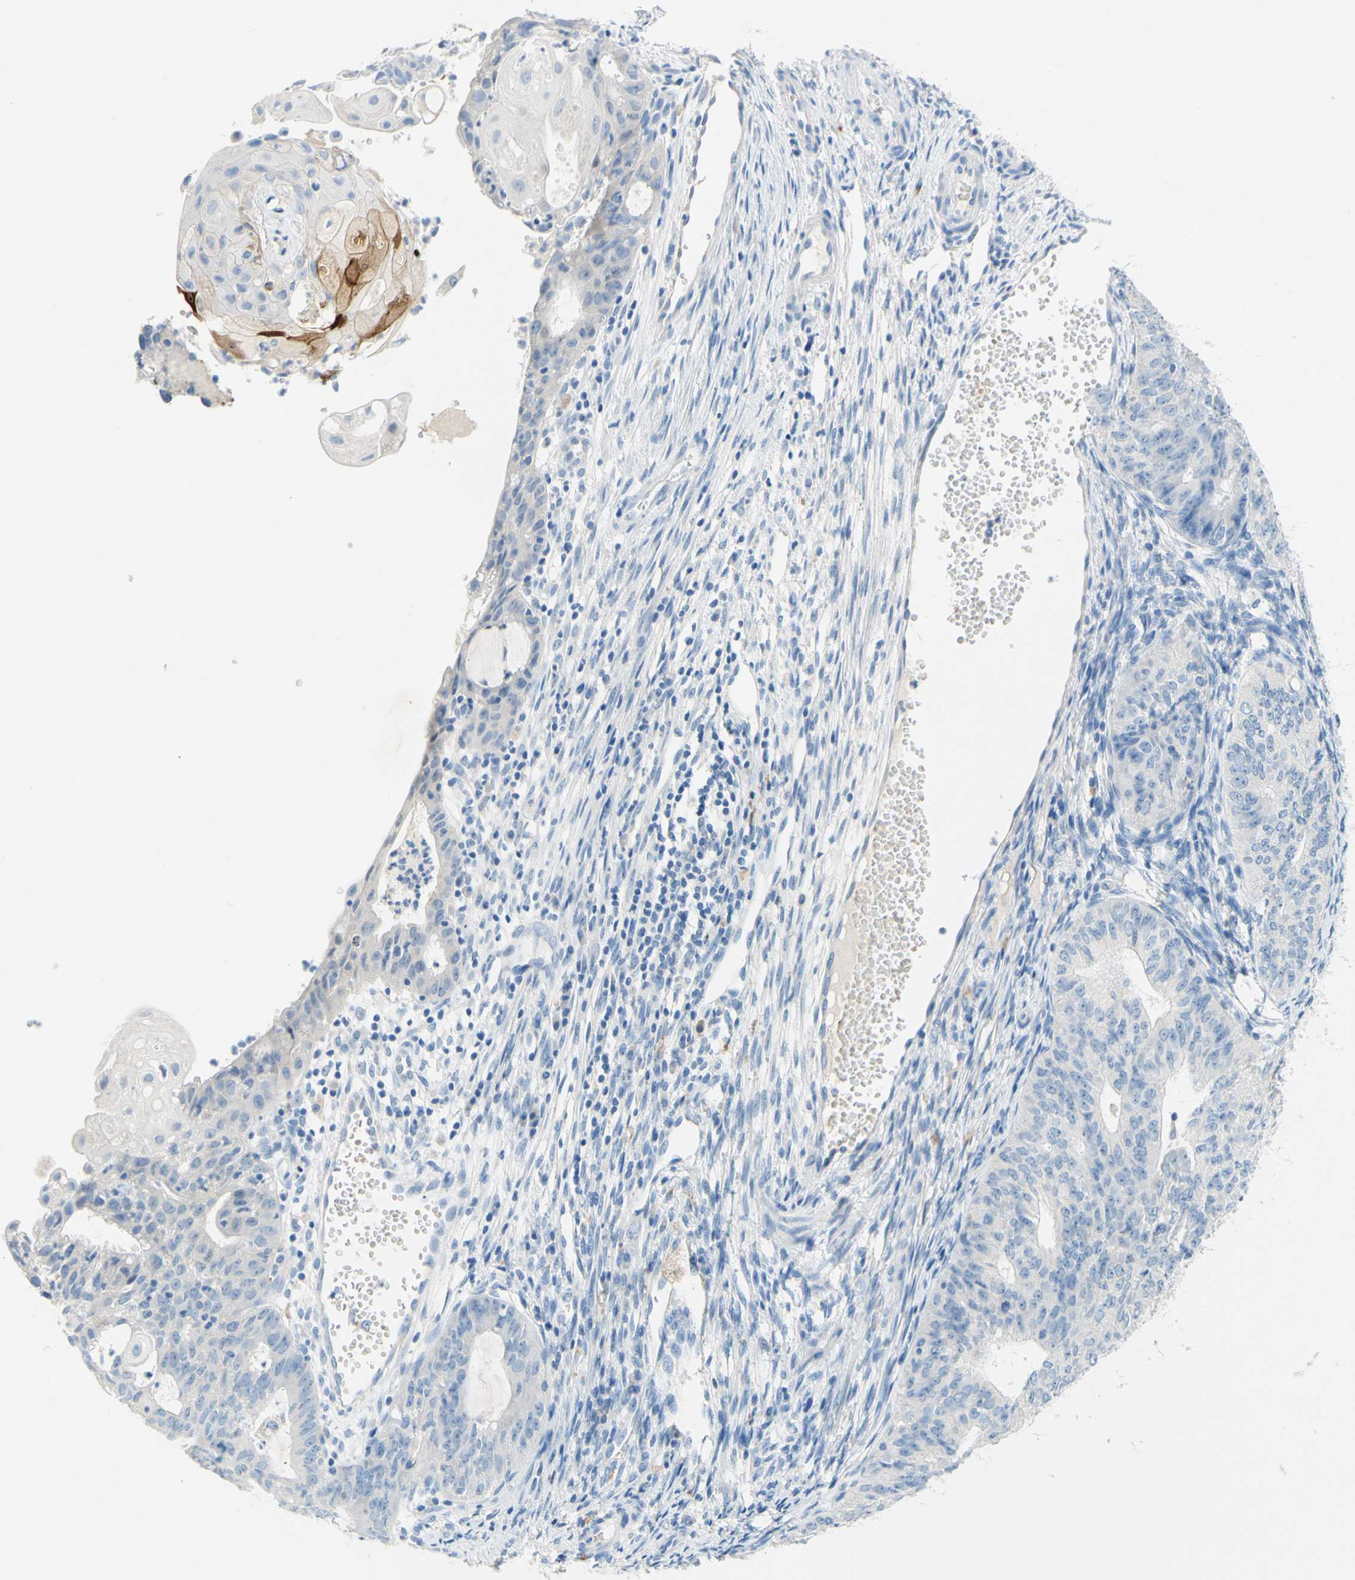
{"staining": {"intensity": "negative", "quantity": "none", "location": "none"}, "tissue": "endometrial cancer", "cell_type": "Tumor cells", "image_type": "cancer", "snomed": [{"axis": "morphology", "description": "Adenocarcinoma, NOS"}, {"axis": "topography", "description": "Endometrium"}], "caption": "This photomicrograph is of adenocarcinoma (endometrial) stained with immunohistochemistry (IHC) to label a protein in brown with the nuclei are counter-stained blue. There is no staining in tumor cells.", "gene": "POLR2J3", "patient": {"sex": "female", "age": 32}}